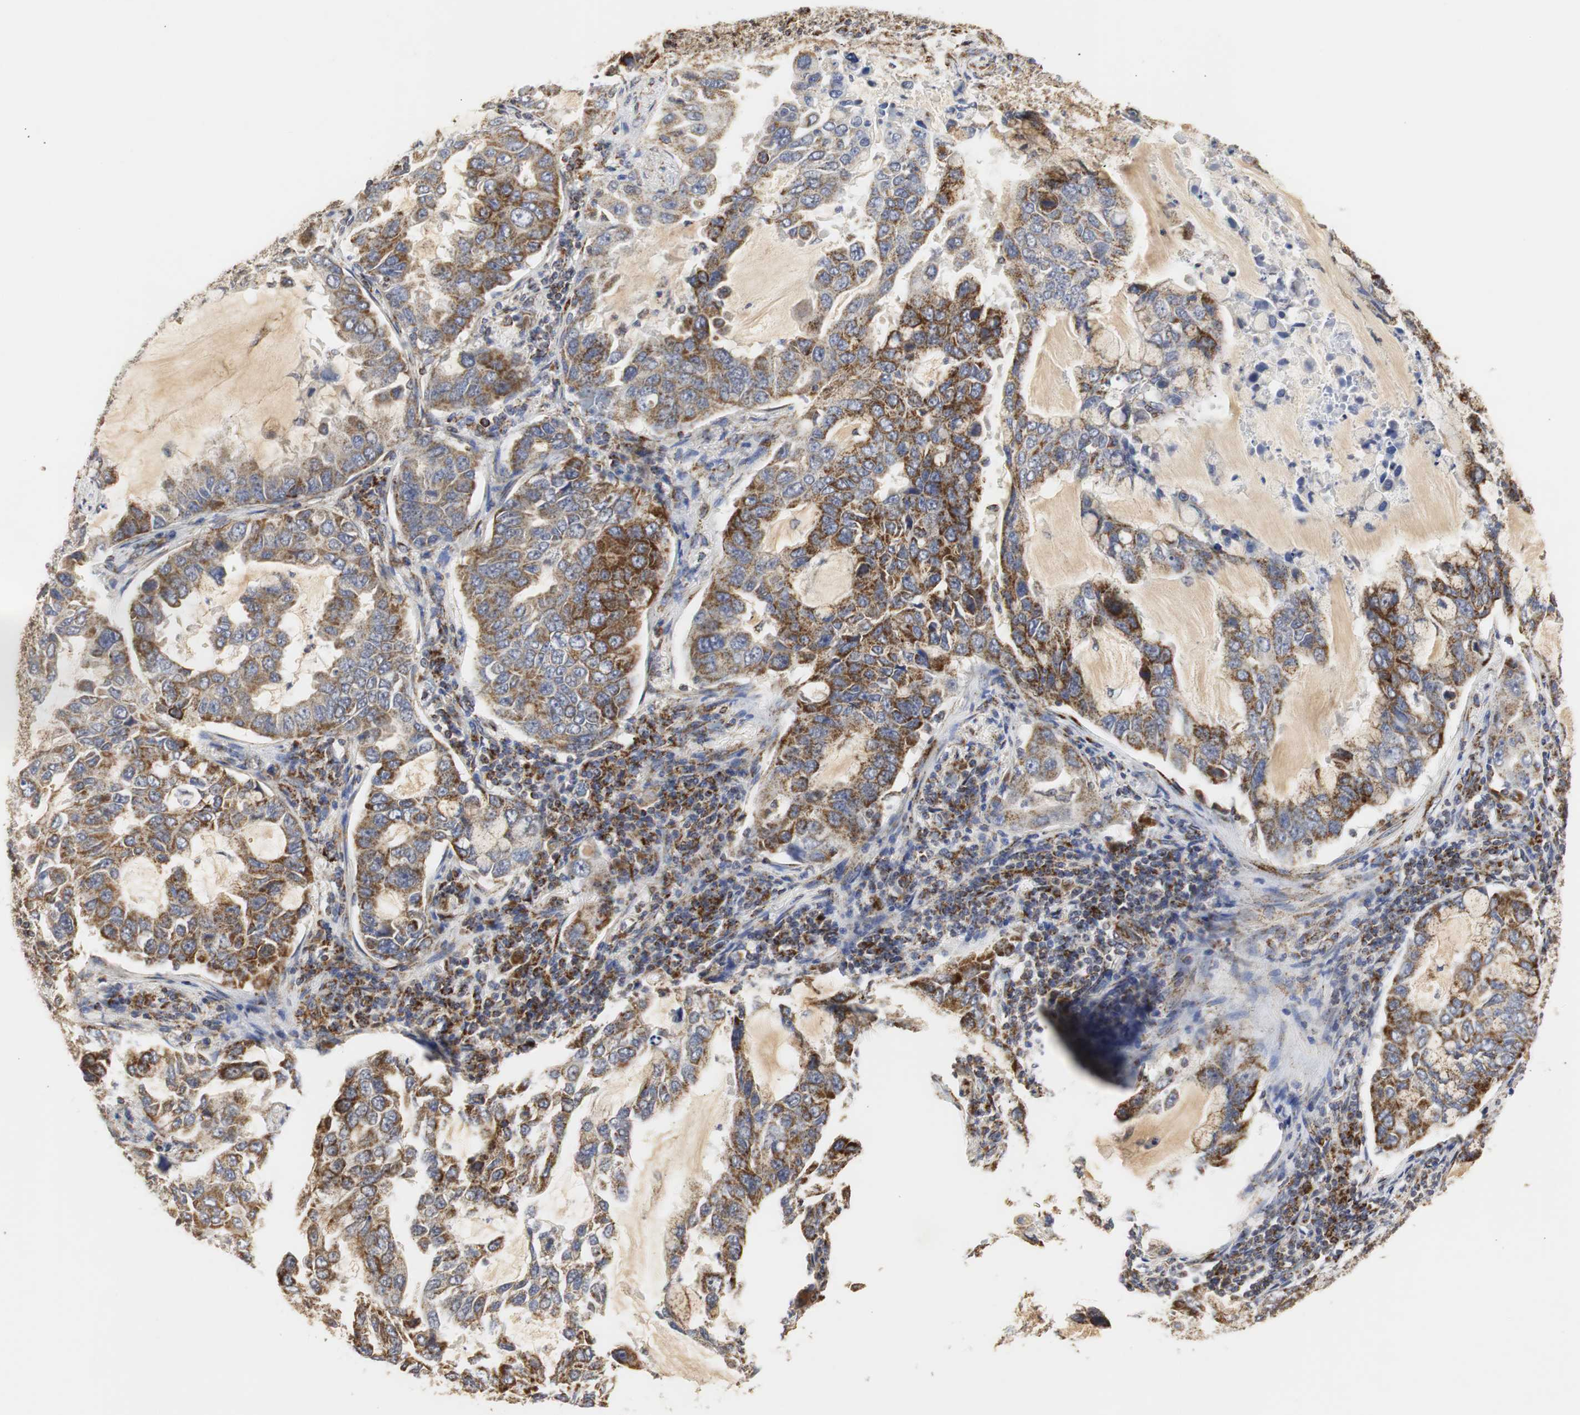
{"staining": {"intensity": "strong", "quantity": ">75%", "location": "cytoplasmic/membranous"}, "tissue": "lung cancer", "cell_type": "Tumor cells", "image_type": "cancer", "snomed": [{"axis": "morphology", "description": "Adenocarcinoma, NOS"}, {"axis": "topography", "description": "Lung"}], "caption": "A high-resolution histopathology image shows immunohistochemistry staining of lung adenocarcinoma, which reveals strong cytoplasmic/membranous staining in about >75% of tumor cells.", "gene": "HSD17B10", "patient": {"sex": "male", "age": 64}}